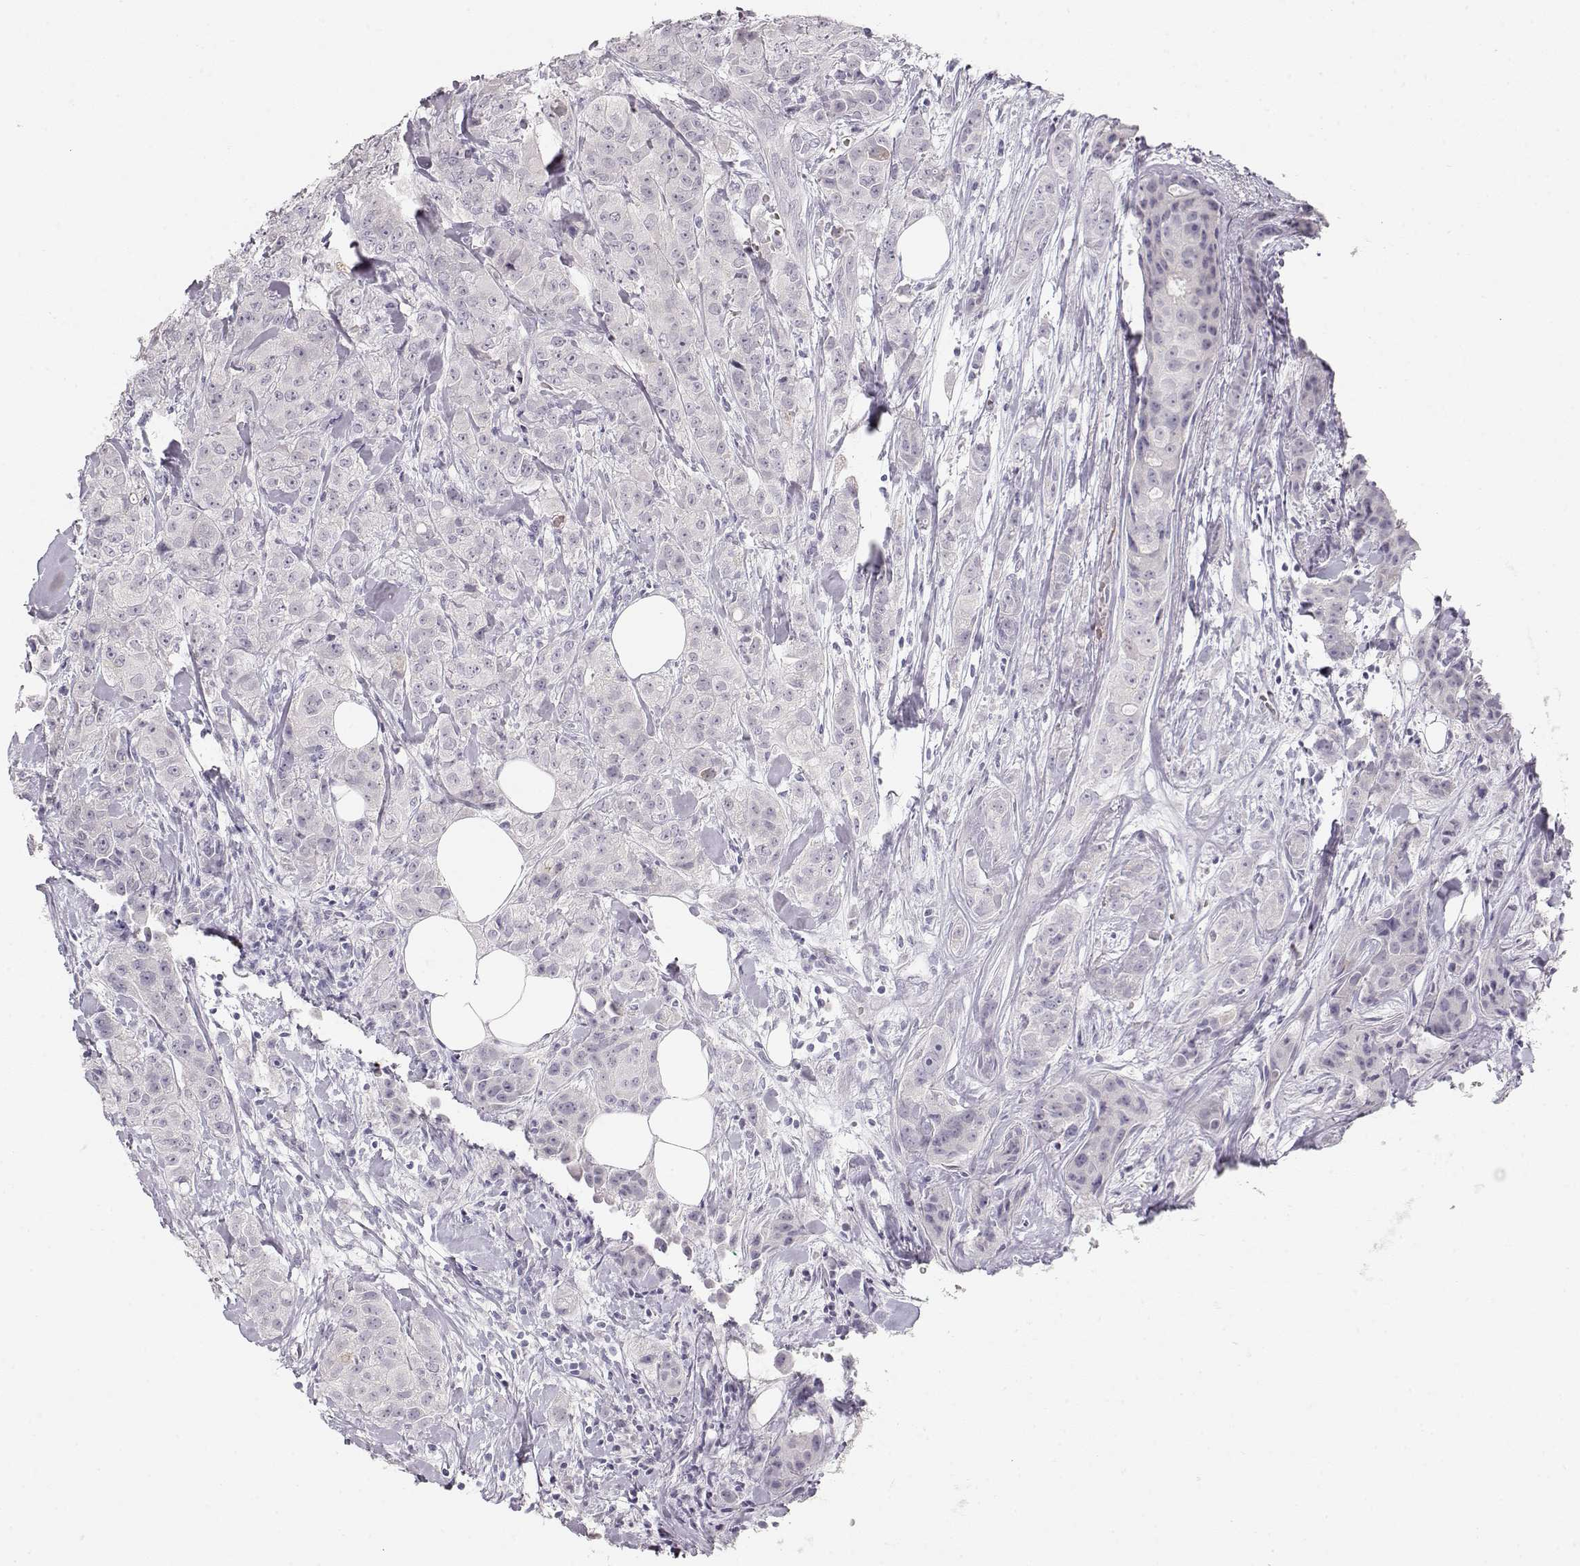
{"staining": {"intensity": "negative", "quantity": "none", "location": "none"}, "tissue": "breast cancer", "cell_type": "Tumor cells", "image_type": "cancer", "snomed": [{"axis": "morphology", "description": "Duct carcinoma"}, {"axis": "topography", "description": "Breast"}], "caption": "Micrograph shows no significant protein staining in tumor cells of breast invasive ductal carcinoma.", "gene": "TTC26", "patient": {"sex": "female", "age": 43}}